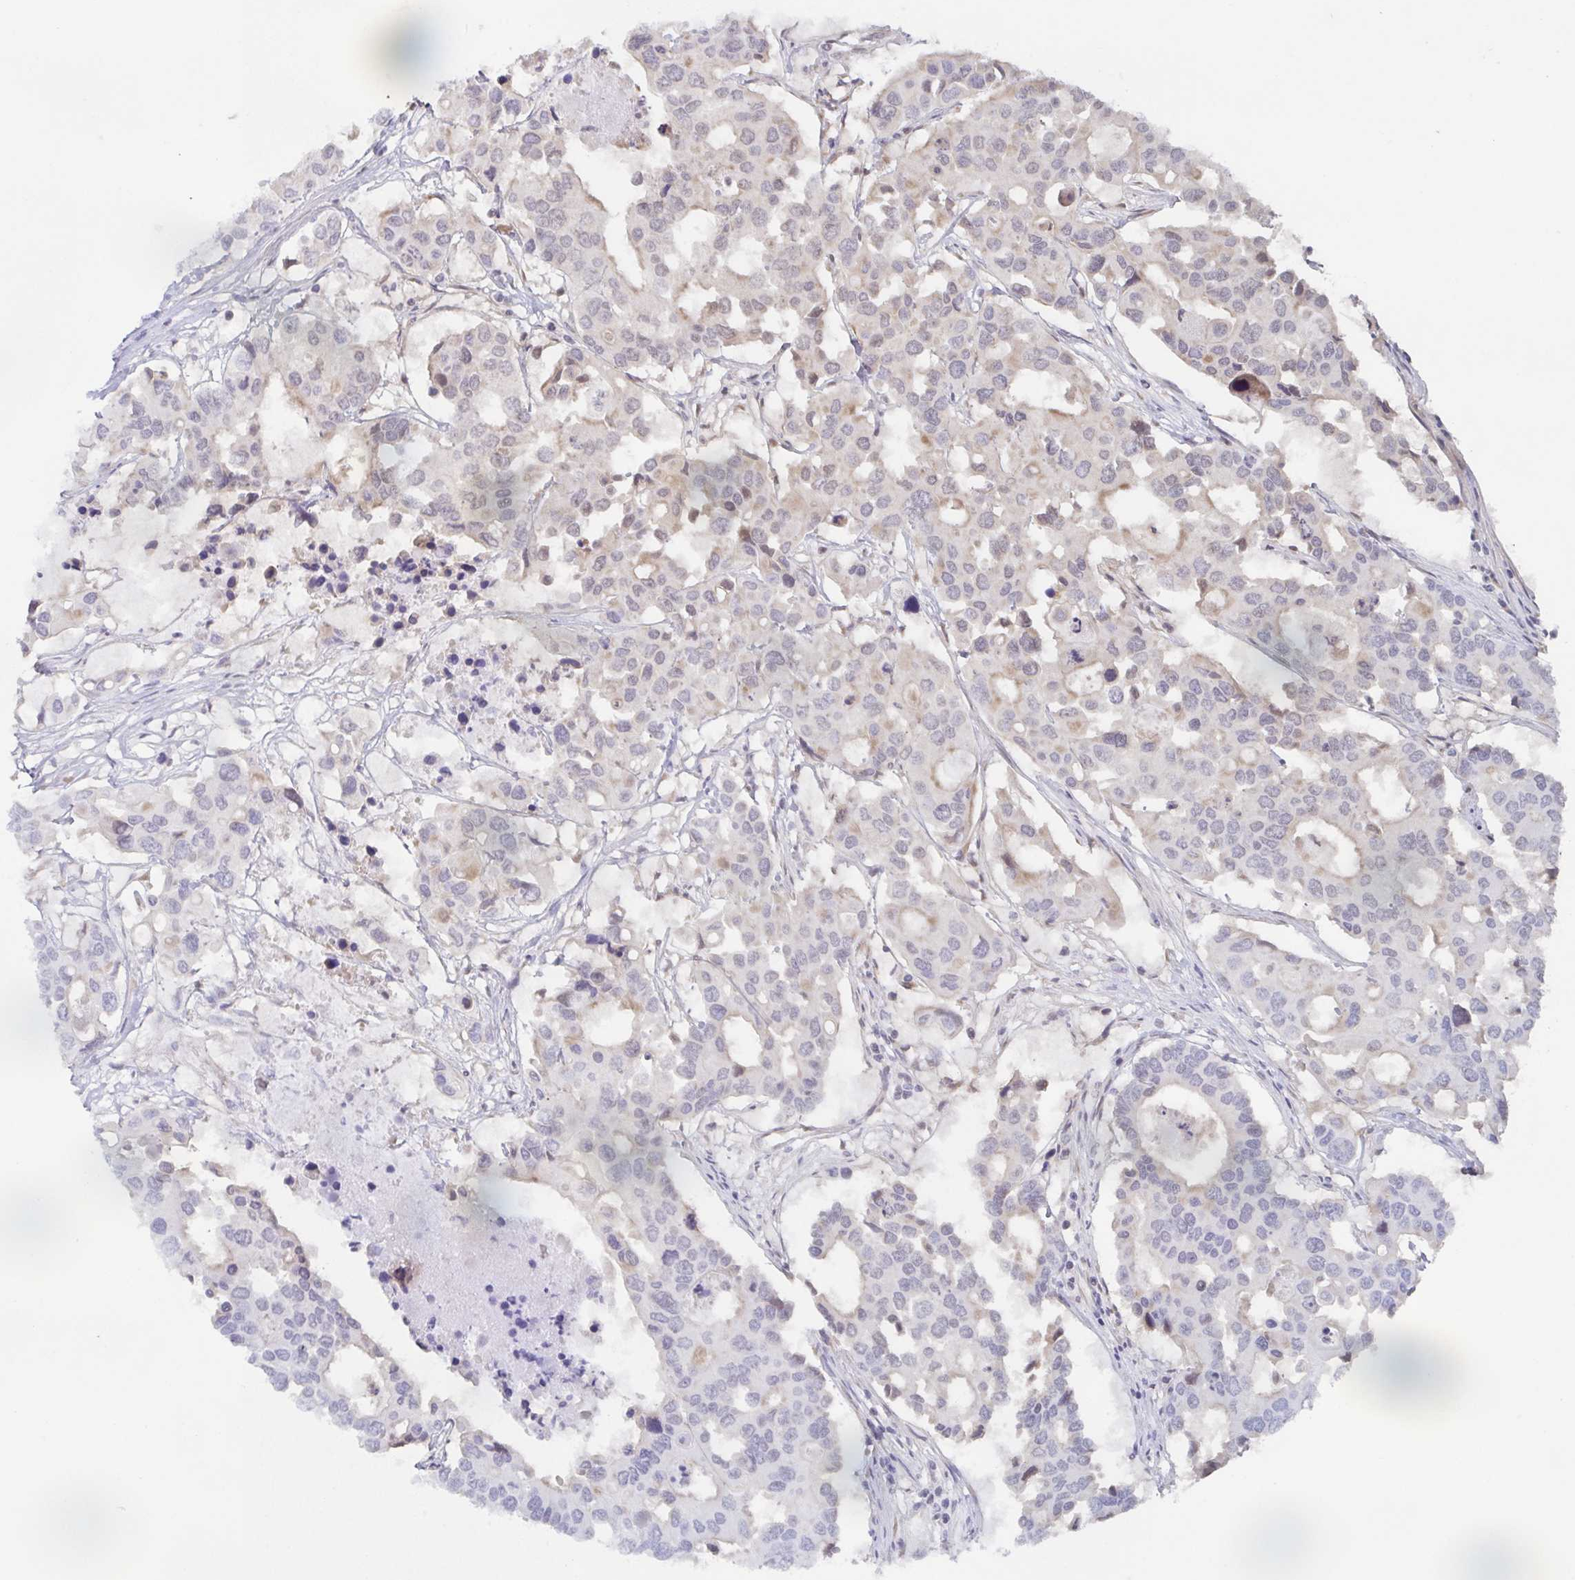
{"staining": {"intensity": "weak", "quantity": "25%-75%", "location": "nuclear"}, "tissue": "colorectal cancer", "cell_type": "Tumor cells", "image_type": "cancer", "snomed": [{"axis": "morphology", "description": "Adenocarcinoma, NOS"}, {"axis": "topography", "description": "Colon"}], "caption": "Colorectal cancer (adenocarcinoma) was stained to show a protein in brown. There is low levels of weak nuclear expression in about 25%-75% of tumor cells.", "gene": "POU2F3", "patient": {"sex": "male", "age": 77}}